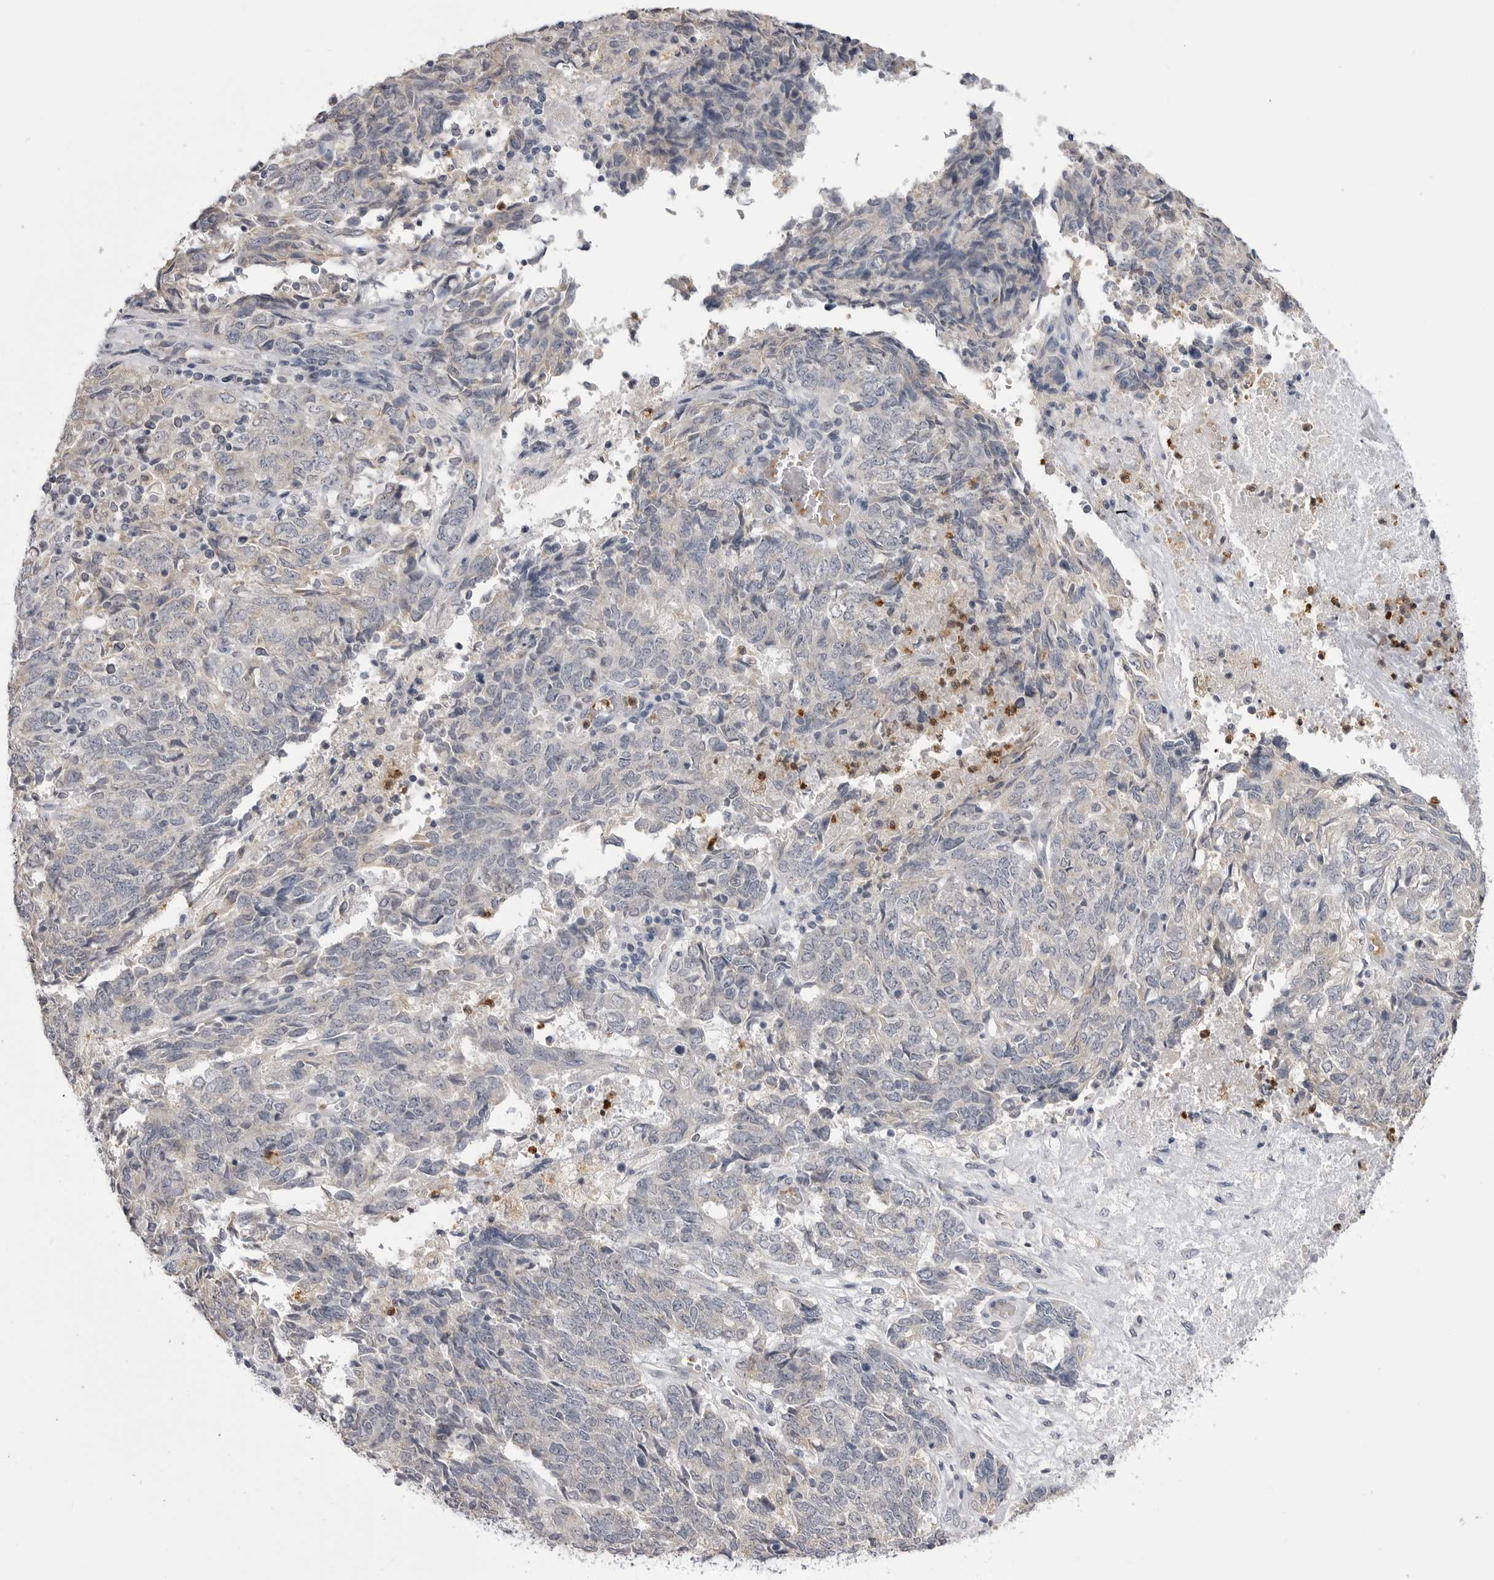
{"staining": {"intensity": "negative", "quantity": "none", "location": "none"}, "tissue": "endometrial cancer", "cell_type": "Tumor cells", "image_type": "cancer", "snomed": [{"axis": "morphology", "description": "Adenocarcinoma, NOS"}, {"axis": "topography", "description": "Endometrium"}], "caption": "Image shows no significant protein staining in tumor cells of endometrial cancer (adenocarcinoma).", "gene": "STAP2", "patient": {"sex": "female", "age": 80}}